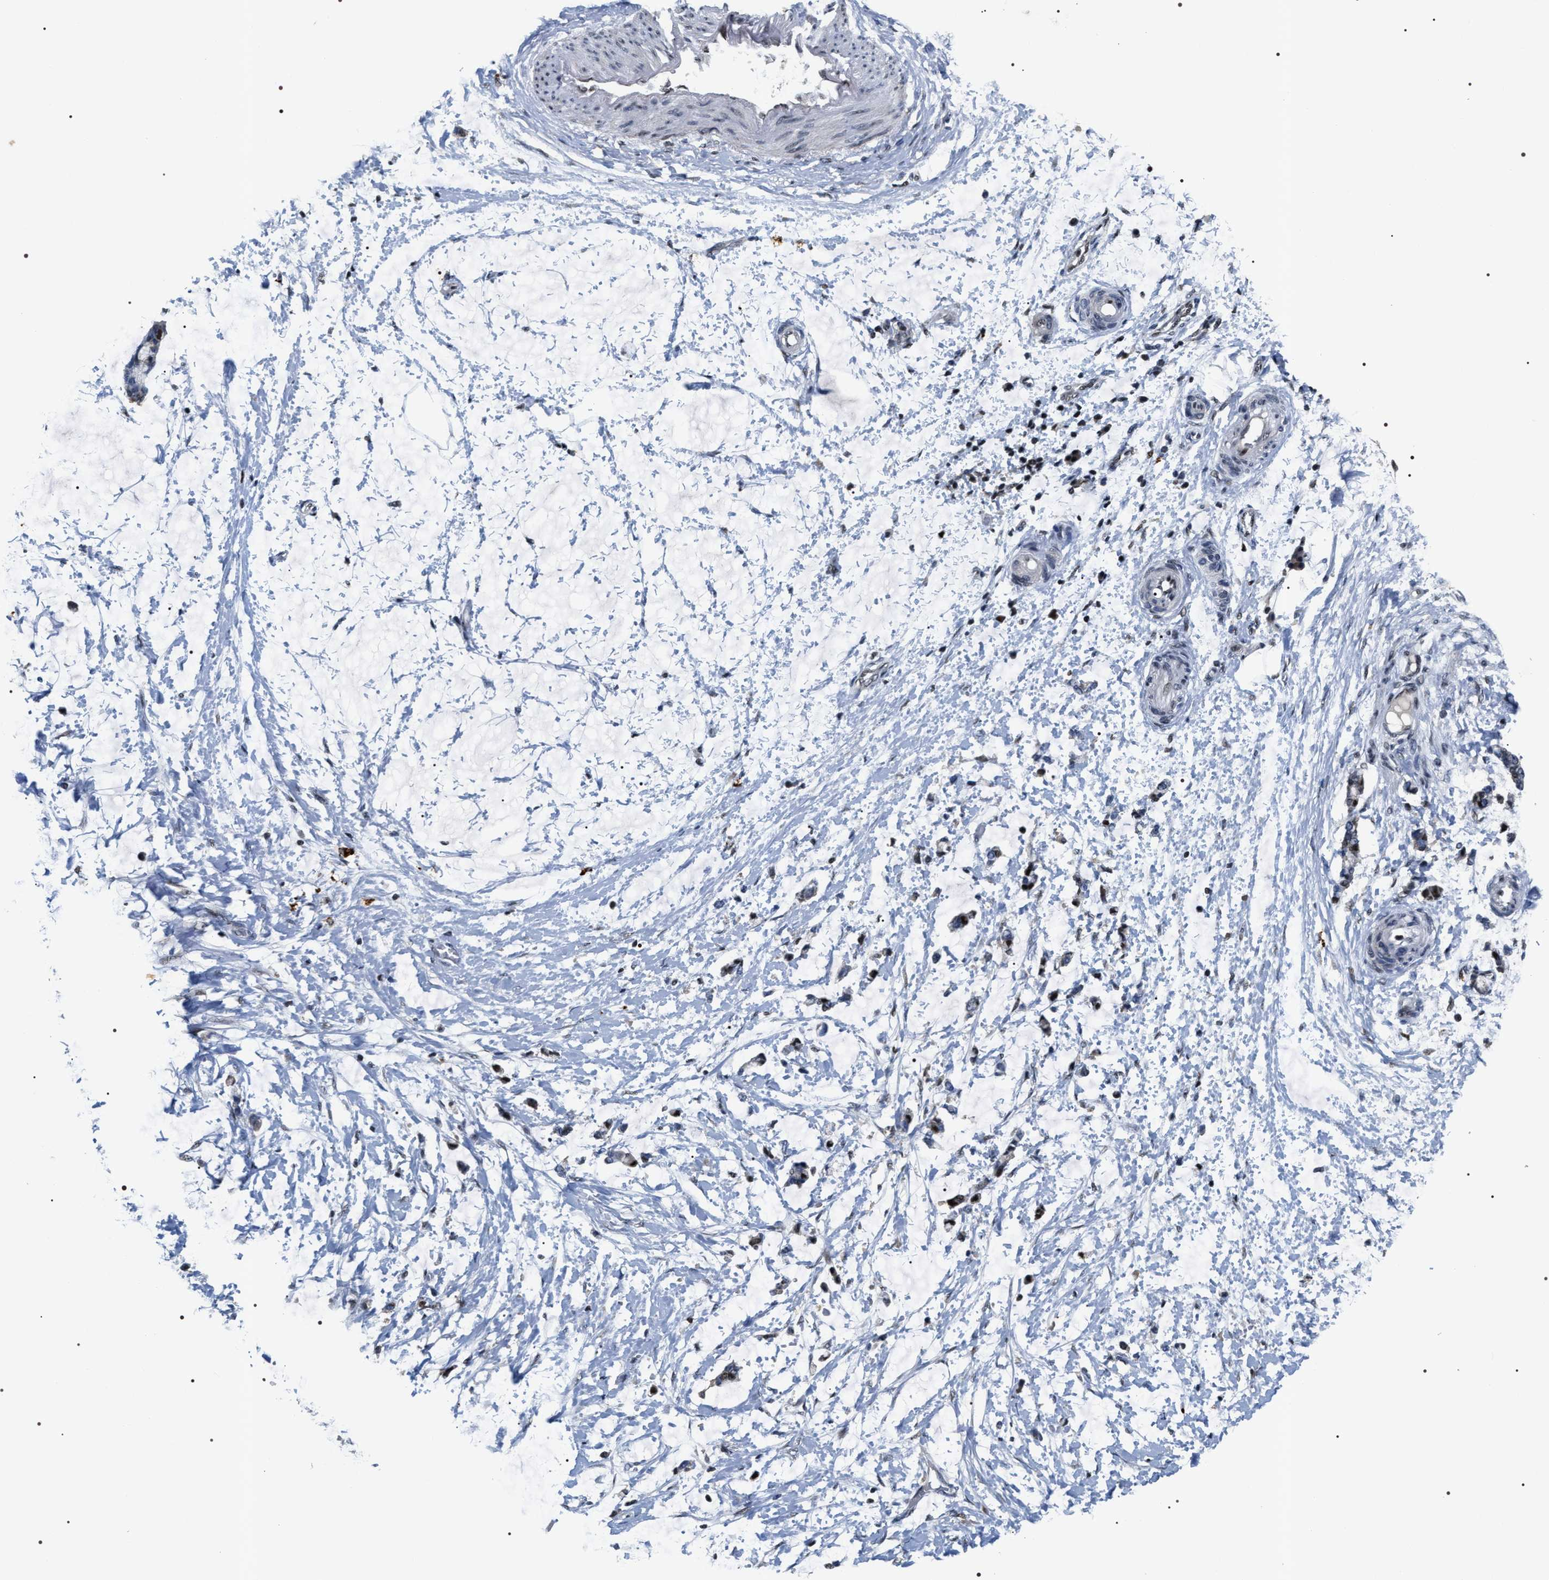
{"staining": {"intensity": "moderate", "quantity": ">75%", "location": "nuclear"}, "tissue": "adipose tissue", "cell_type": "Adipocytes", "image_type": "normal", "snomed": [{"axis": "morphology", "description": "Normal tissue, NOS"}, {"axis": "morphology", "description": "Adenocarcinoma, NOS"}, {"axis": "topography", "description": "Colon"}, {"axis": "topography", "description": "Peripheral nerve tissue"}], "caption": "Moderate nuclear positivity is appreciated in about >75% of adipocytes in normal adipose tissue.", "gene": "C7orf25", "patient": {"sex": "male", "age": 14}}